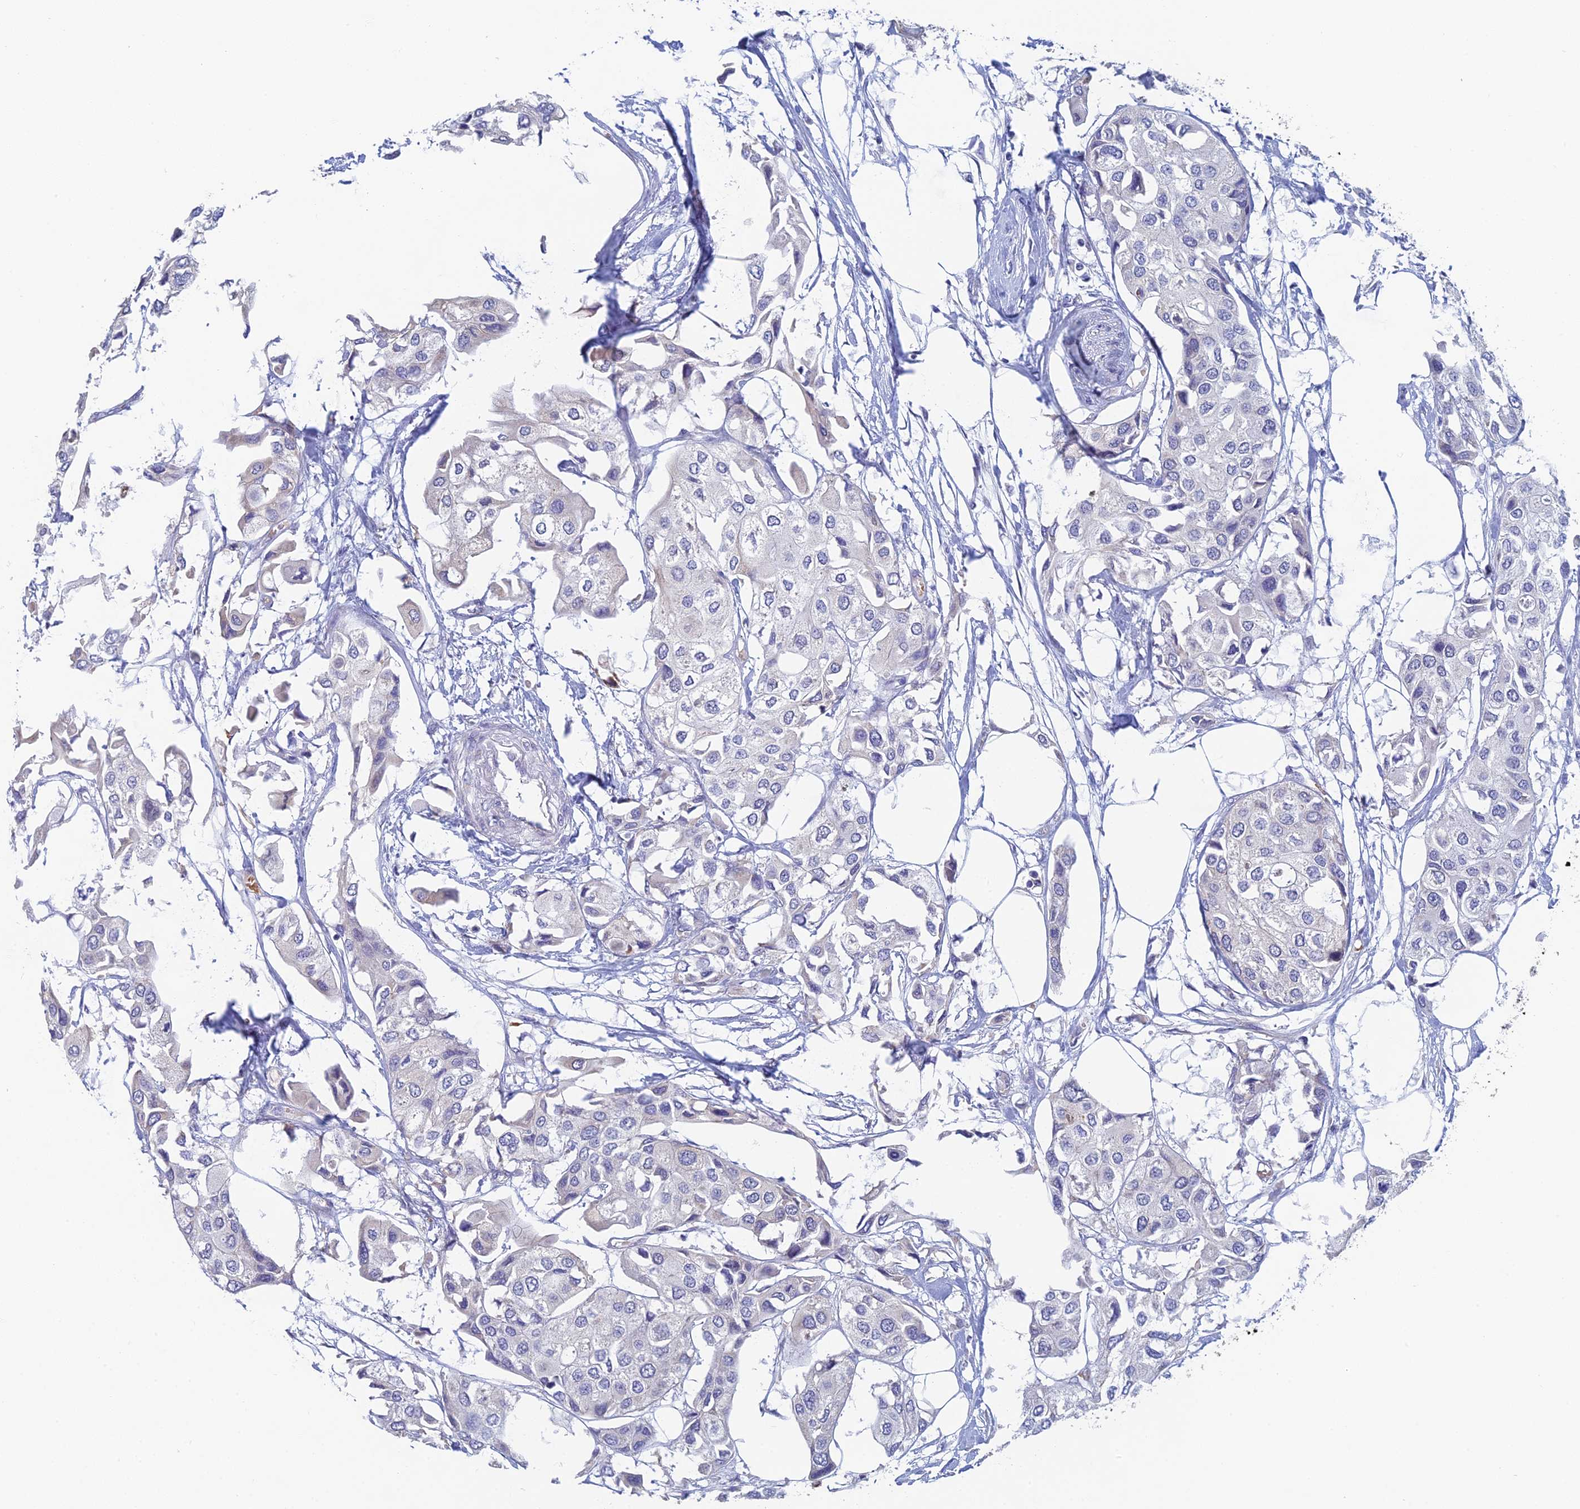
{"staining": {"intensity": "negative", "quantity": "none", "location": "none"}, "tissue": "urothelial cancer", "cell_type": "Tumor cells", "image_type": "cancer", "snomed": [{"axis": "morphology", "description": "Urothelial carcinoma, High grade"}, {"axis": "topography", "description": "Urinary bladder"}], "caption": "The histopathology image displays no staining of tumor cells in urothelial cancer. (Immunohistochemistry, brightfield microscopy, high magnification).", "gene": "GIPC1", "patient": {"sex": "male", "age": 64}}